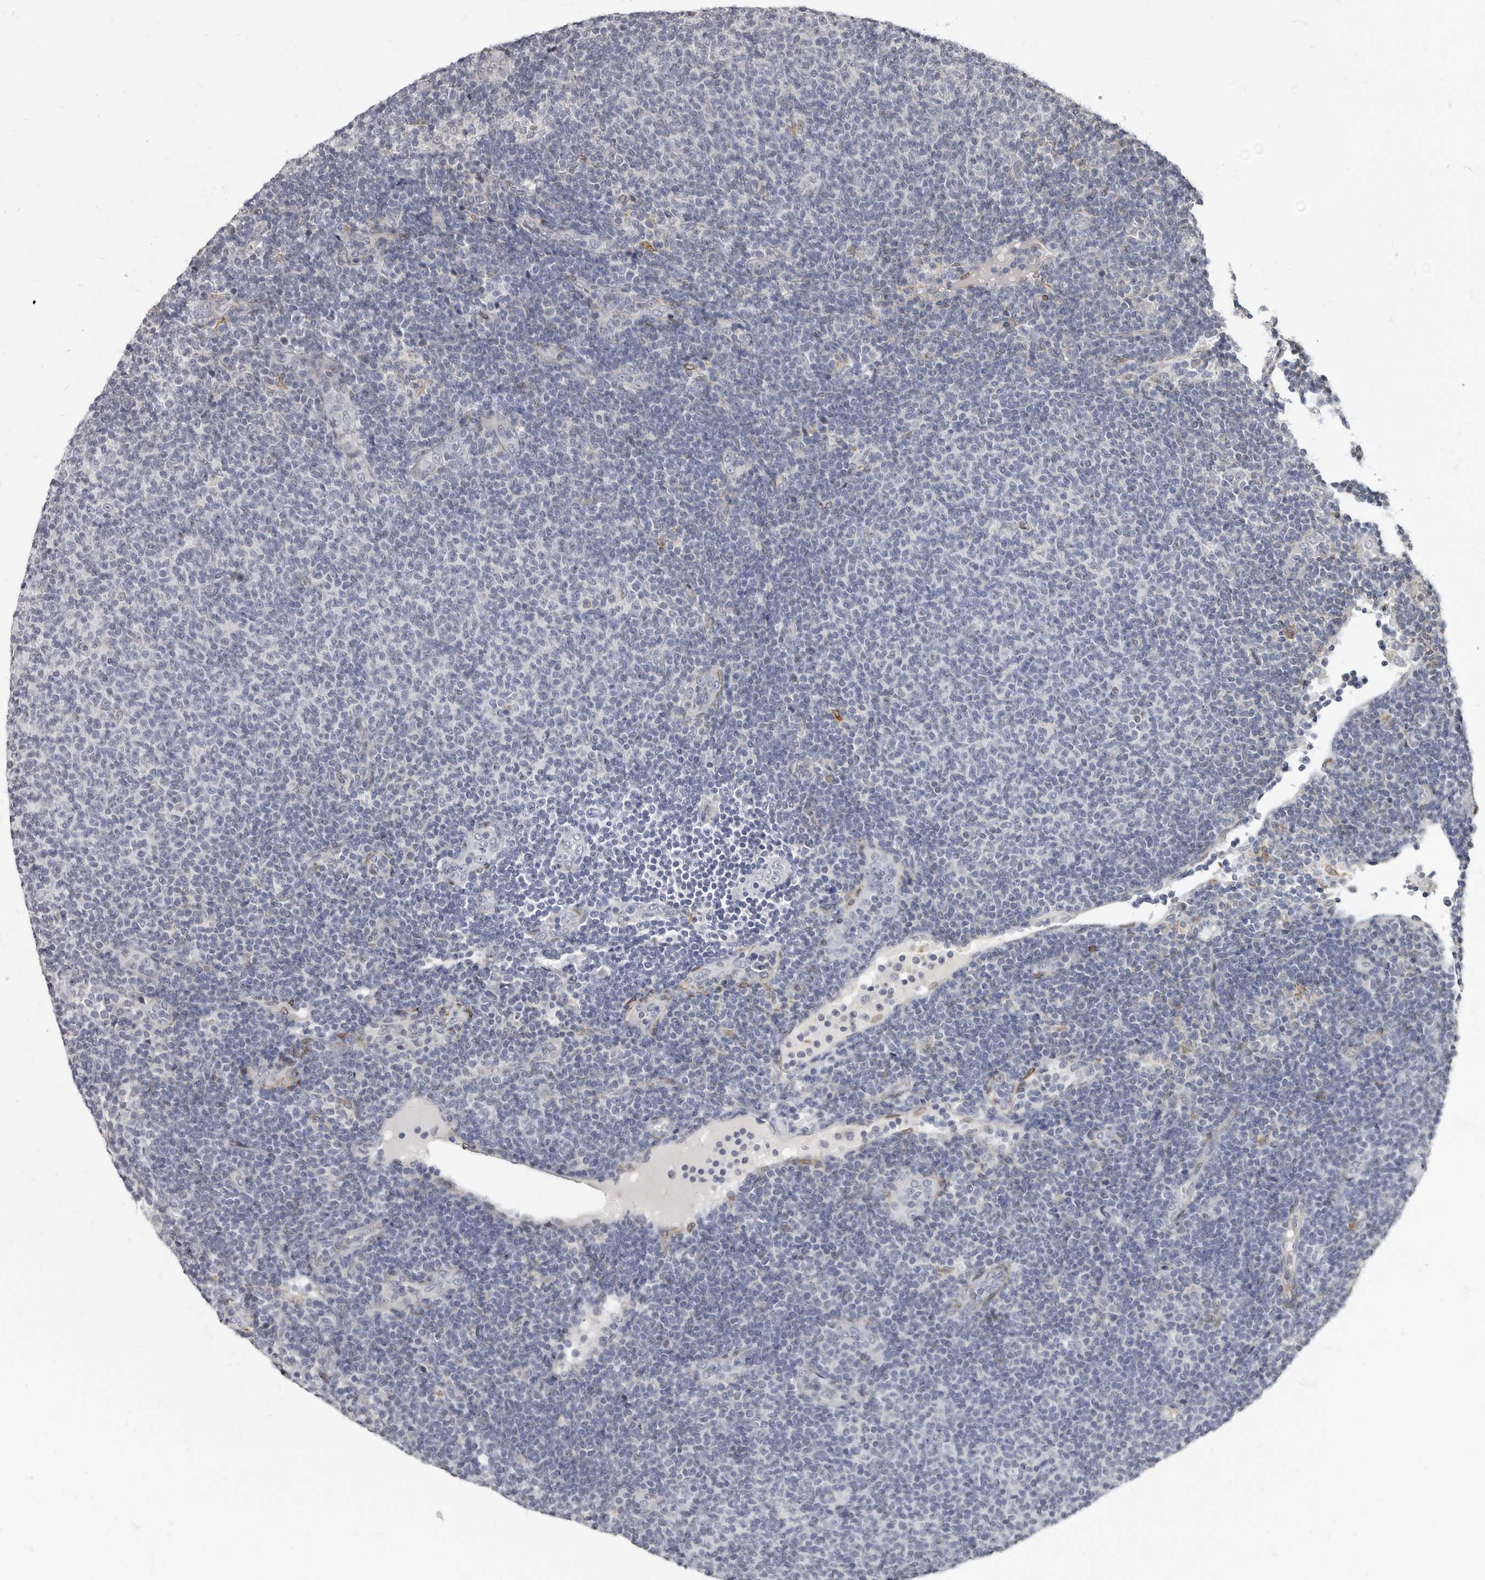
{"staining": {"intensity": "negative", "quantity": "none", "location": "none"}, "tissue": "lymphoma", "cell_type": "Tumor cells", "image_type": "cancer", "snomed": [{"axis": "morphology", "description": "Malignant lymphoma, non-Hodgkin's type, Low grade"}, {"axis": "topography", "description": "Lymph node"}], "caption": "This is an IHC micrograph of low-grade malignant lymphoma, non-Hodgkin's type. There is no expression in tumor cells.", "gene": "MRGPRF", "patient": {"sex": "male", "age": 66}}